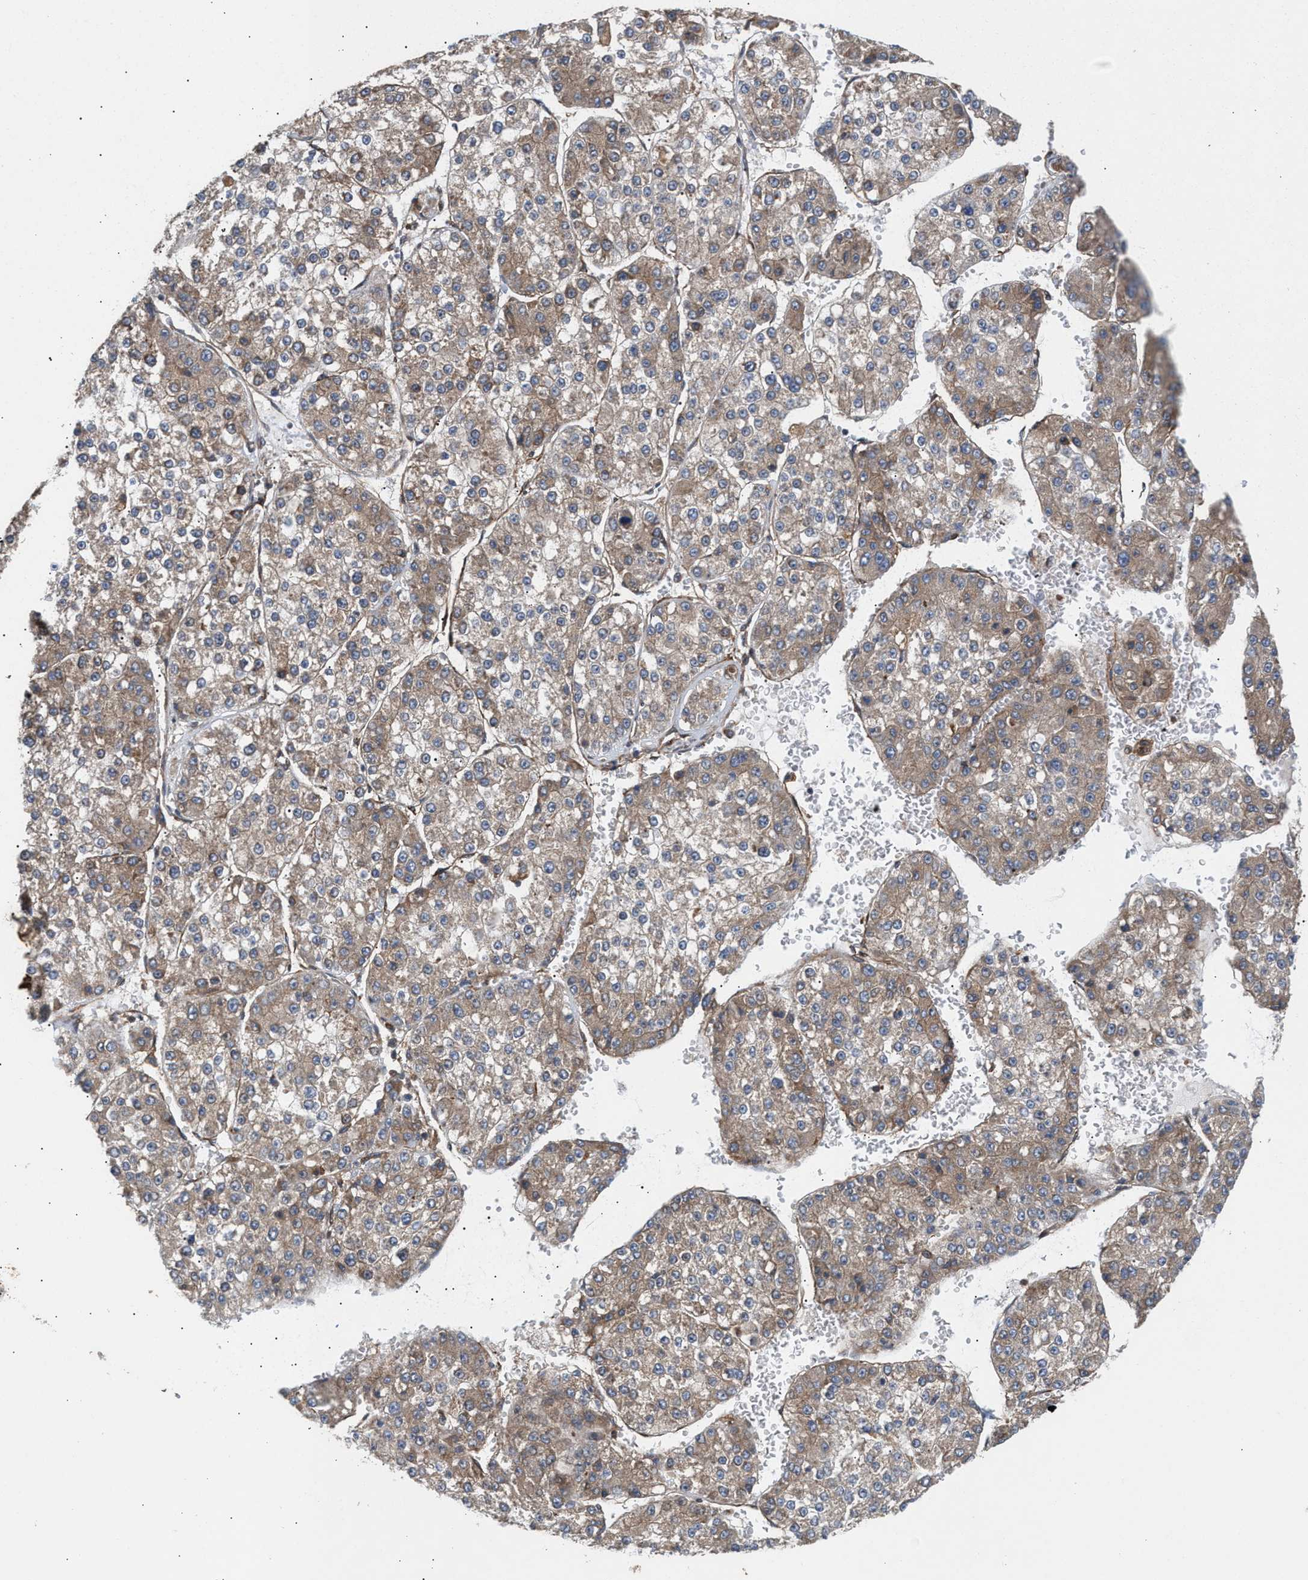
{"staining": {"intensity": "weak", "quantity": "25%-75%", "location": "cytoplasmic/membranous"}, "tissue": "liver cancer", "cell_type": "Tumor cells", "image_type": "cancer", "snomed": [{"axis": "morphology", "description": "Carcinoma, Hepatocellular, NOS"}, {"axis": "topography", "description": "Liver"}], "caption": "Liver cancer (hepatocellular carcinoma) was stained to show a protein in brown. There is low levels of weak cytoplasmic/membranous expression in approximately 25%-75% of tumor cells. (Brightfield microscopy of DAB IHC at high magnification).", "gene": "EPS15L1", "patient": {"sex": "female", "age": 73}}